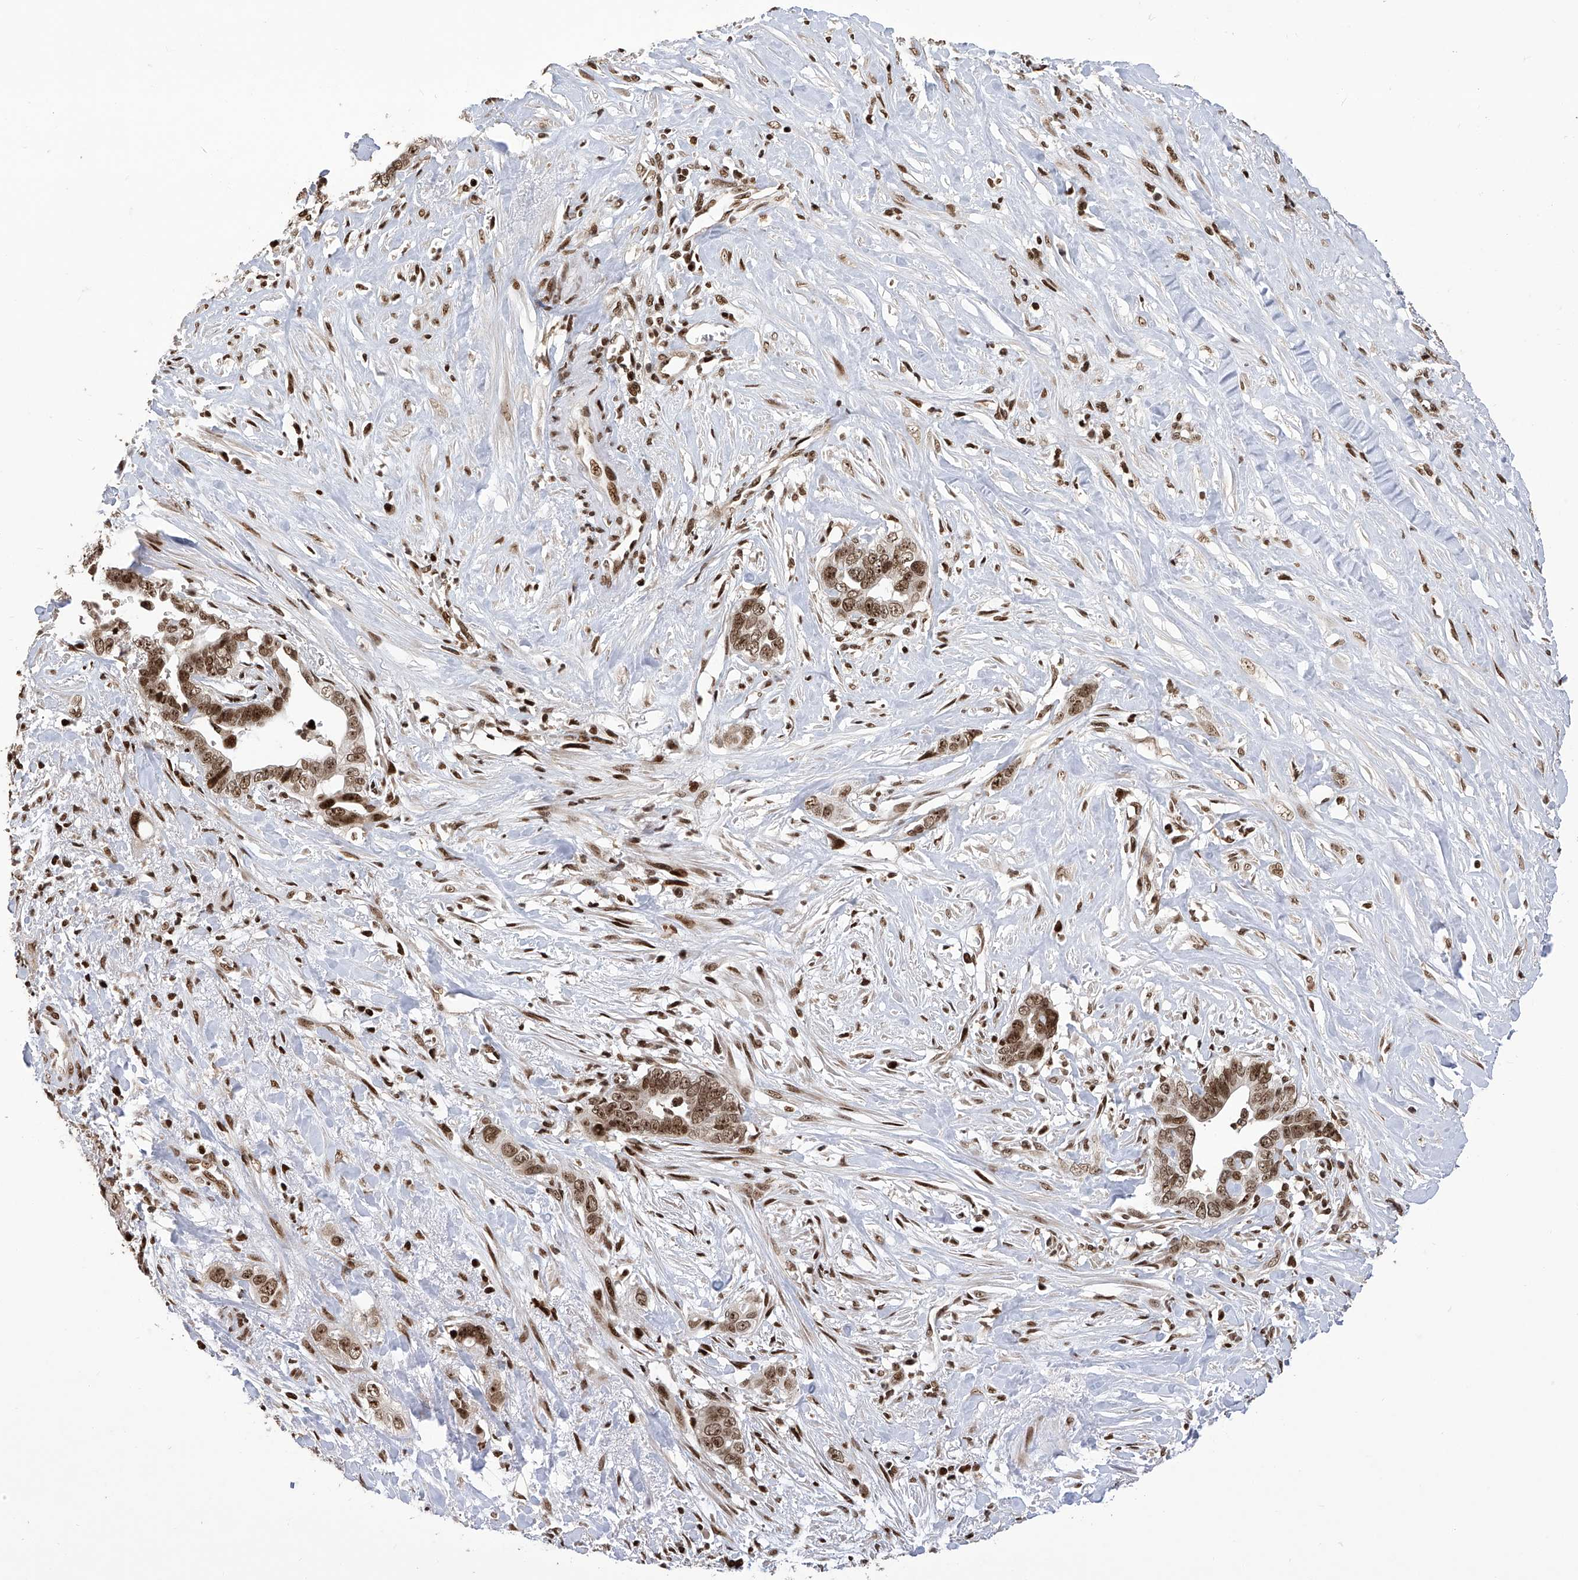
{"staining": {"intensity": "moderate", "quantity": ">75%", "location": "nuclear"}, "tissue": "liver cancer", "cell_type": "Tumor cells", "image_type": "cancer", "snomed": [{"axis": "morphology", "description": "Cholangiocarcinoma"}, {"axis": "topography", "description": "Liver"}], "caption": "IHC of liver cancer exhibits medium levels of moderate nuclear positivity in approximately >75% of tumor cells.", "gene": "PAK1IP1", "patient": {"sex": "female", "age": 79}}